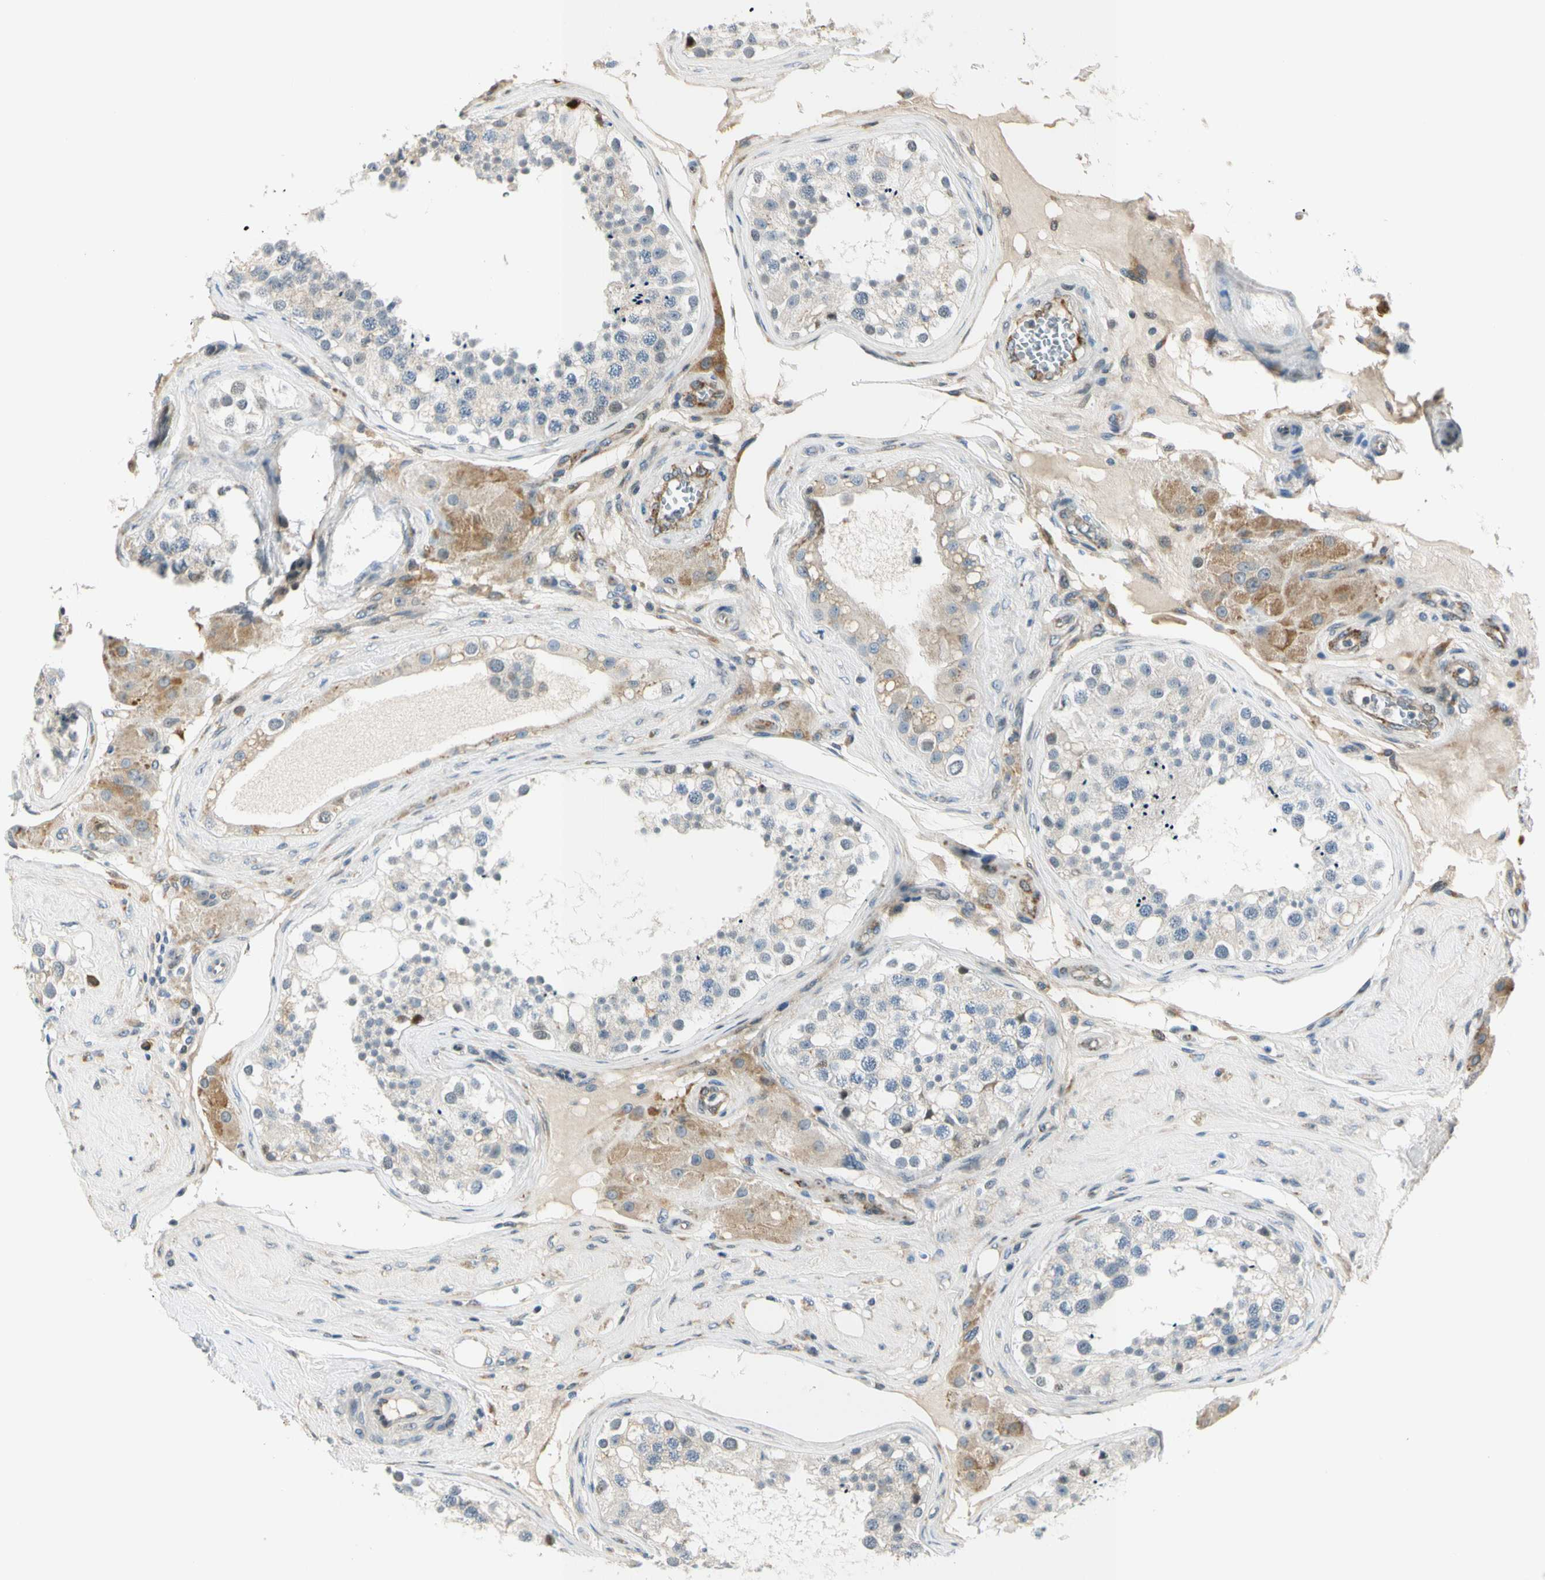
{"staining": {"intensity": "negative", "quantity": "none", "location": "none"}, "tissue": "testis", "cell_type": "Cells in seminiferous ducts", "image_type": "normal", "snomed": [{"axis": "morphology", "description": "Normal tissue, NOS"}, {"axis": "topography", "description": "Testis"}], "caption": "Immunohistochemistry (IHC) photomicrograph of normal testis: testis stained with DAB demonstrates no significant protein staining in cells in seminiferous ducts.", "gene": "NPDC1", "patient": {"sex": "male", "age": 68}}